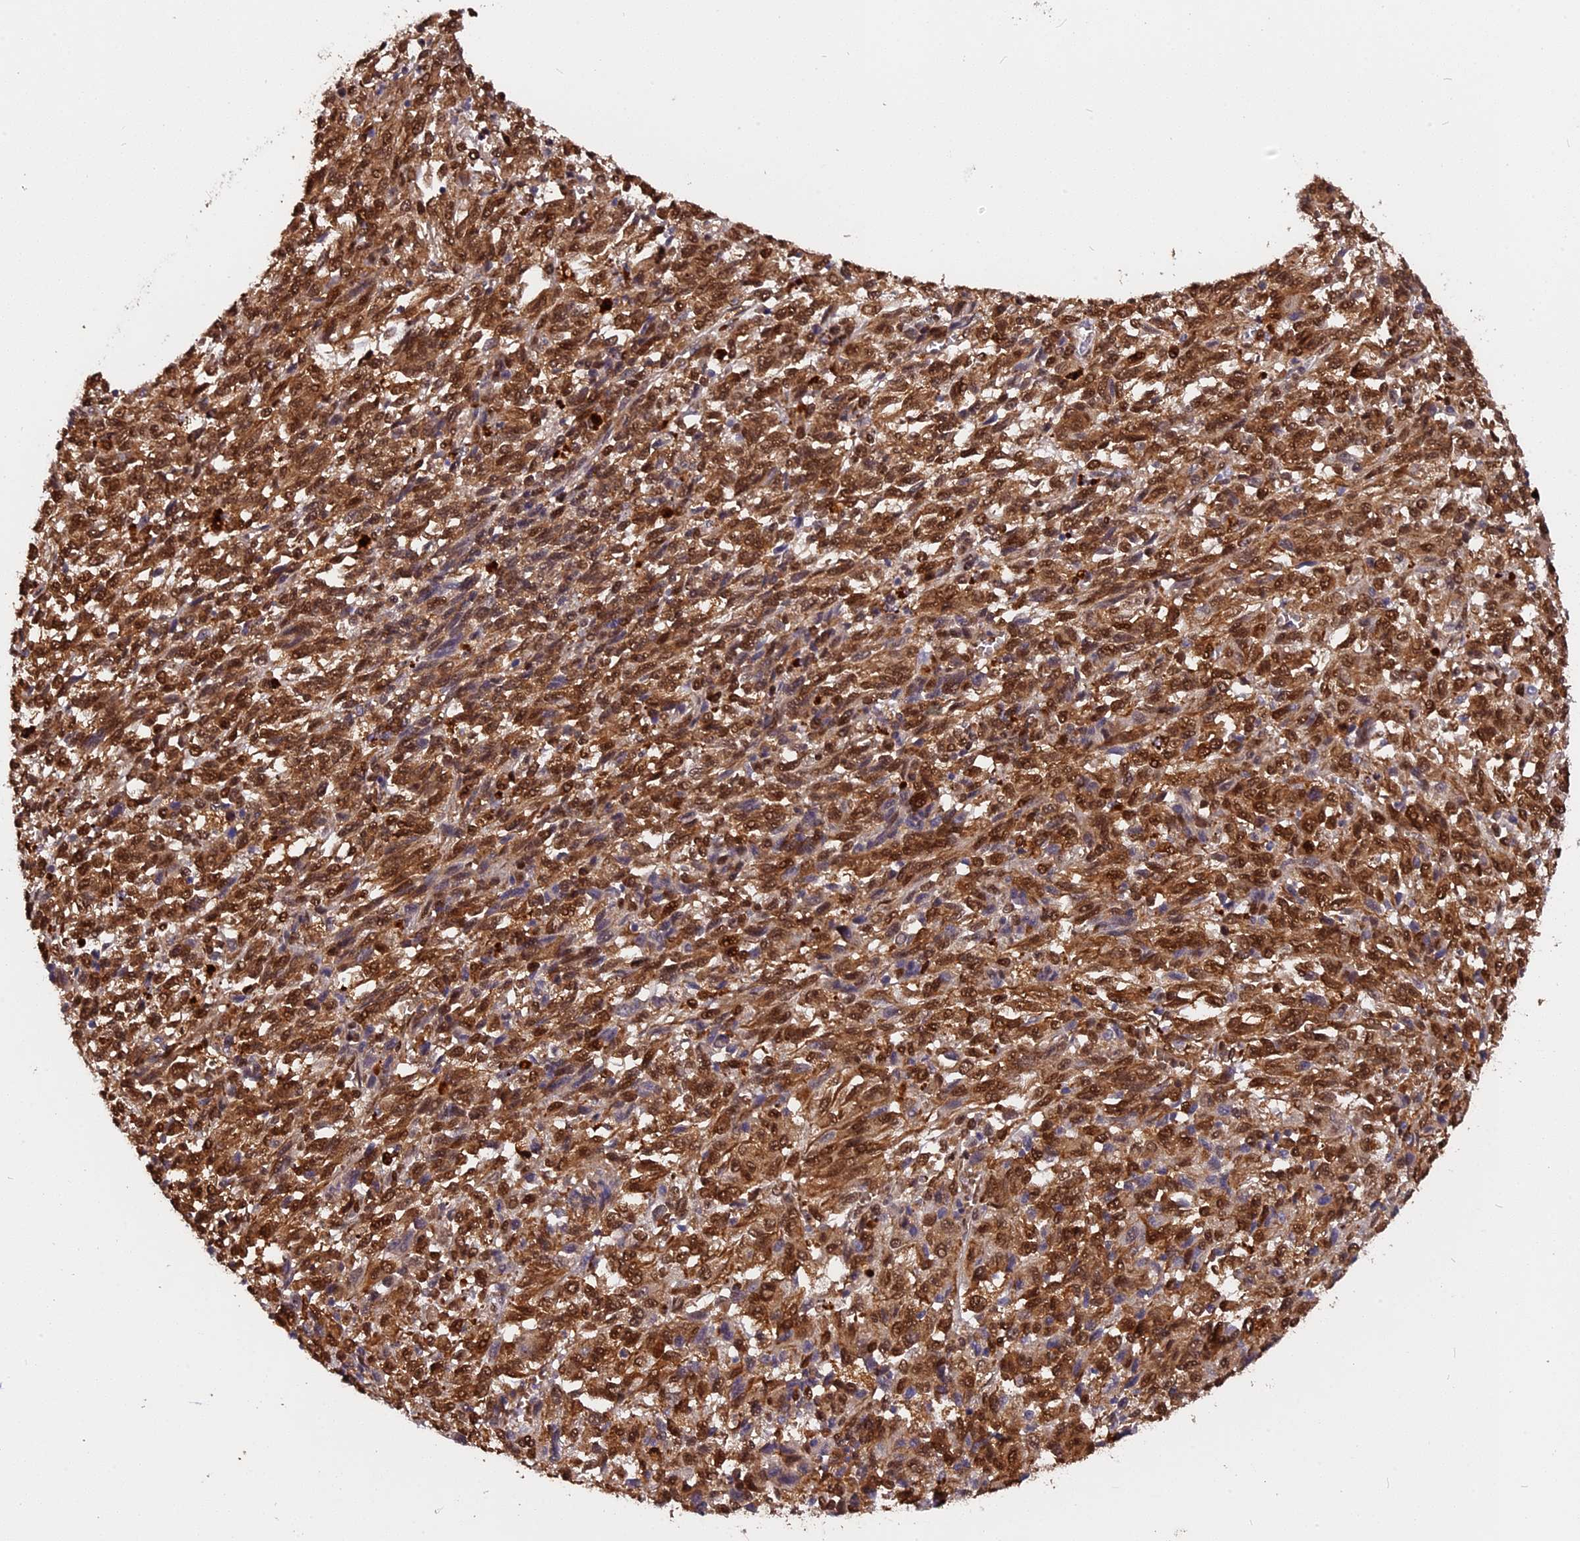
{"staining": {"intensity": "strong", "quantity": ">75%", "location": "cytoplasmic/membranous,nuclear"}, "tissue": "melanoma", "cell_type": "Tumor cells", "image_type": "cancer", "snomed": [{"axis": "morphology", "description": "Malignant melanoma, Metastatic site"}, {"axis": "topography", "description": "Lung"}], "caption": "A brown stain labels strong cytoplasmic/membranous and nuclear positivity of a protein in human malignant melanoma (metastatic site) tumor cells.", "gene": "ADRM1", "patient": {"sex": "male", "age": 64}}